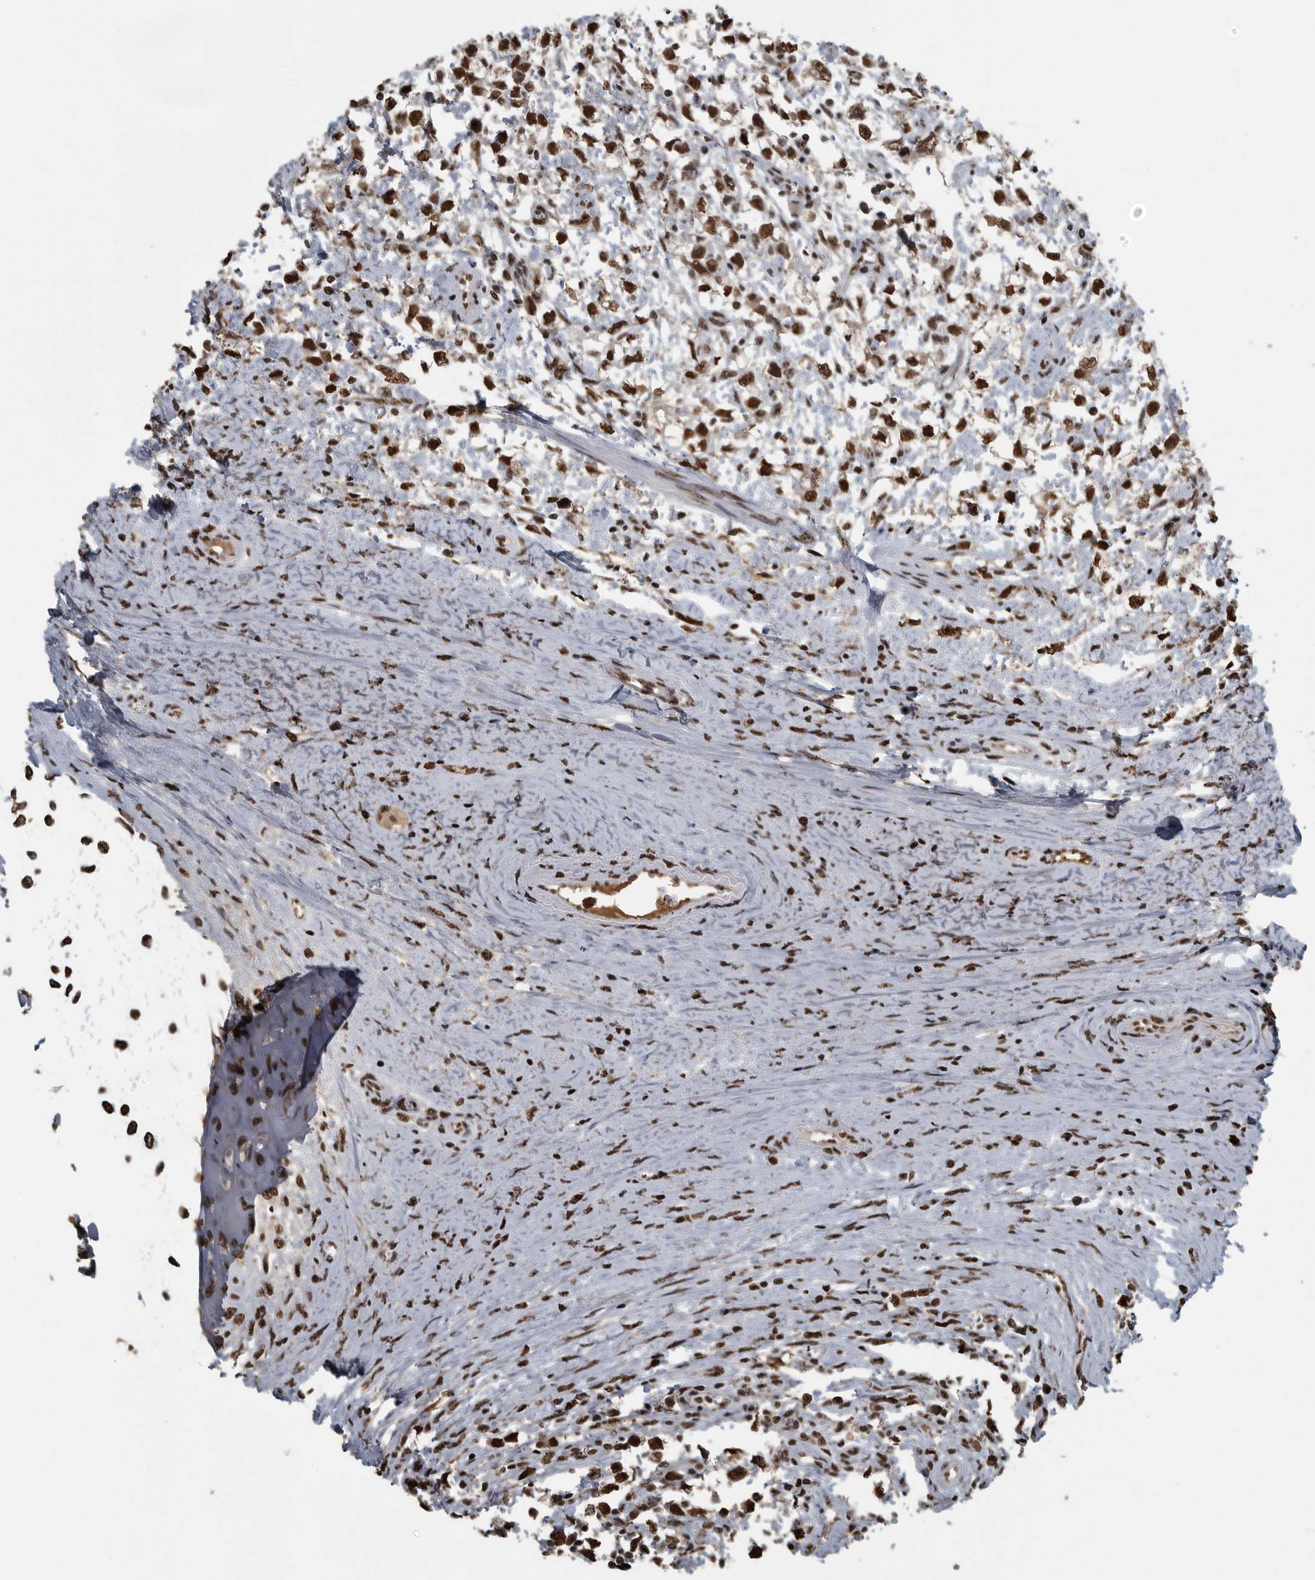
{"staining": {"intensity": "strong", "quantity": ">75%", "location": "nuclear"}, "tissue": "testis cancer", "cell_type": "Tumor cells", "image_type": "cancer", "snomed": [{"axis": "morphology", "description": "Seminoma, NOS"}, {"axis": "morphology", "description": "Carcinoma, Embryonal, NOS"}, {"axis": "topography", "description": "Testis"}], "caption": "Tumor cells exhibit high levels of strong nuclear staining in about >75% of cells in human testis cancer (seminoma). Nuclei are stained in blue.", "gene": "TGS1", "patient": {"sex": "male", "age": 51}}